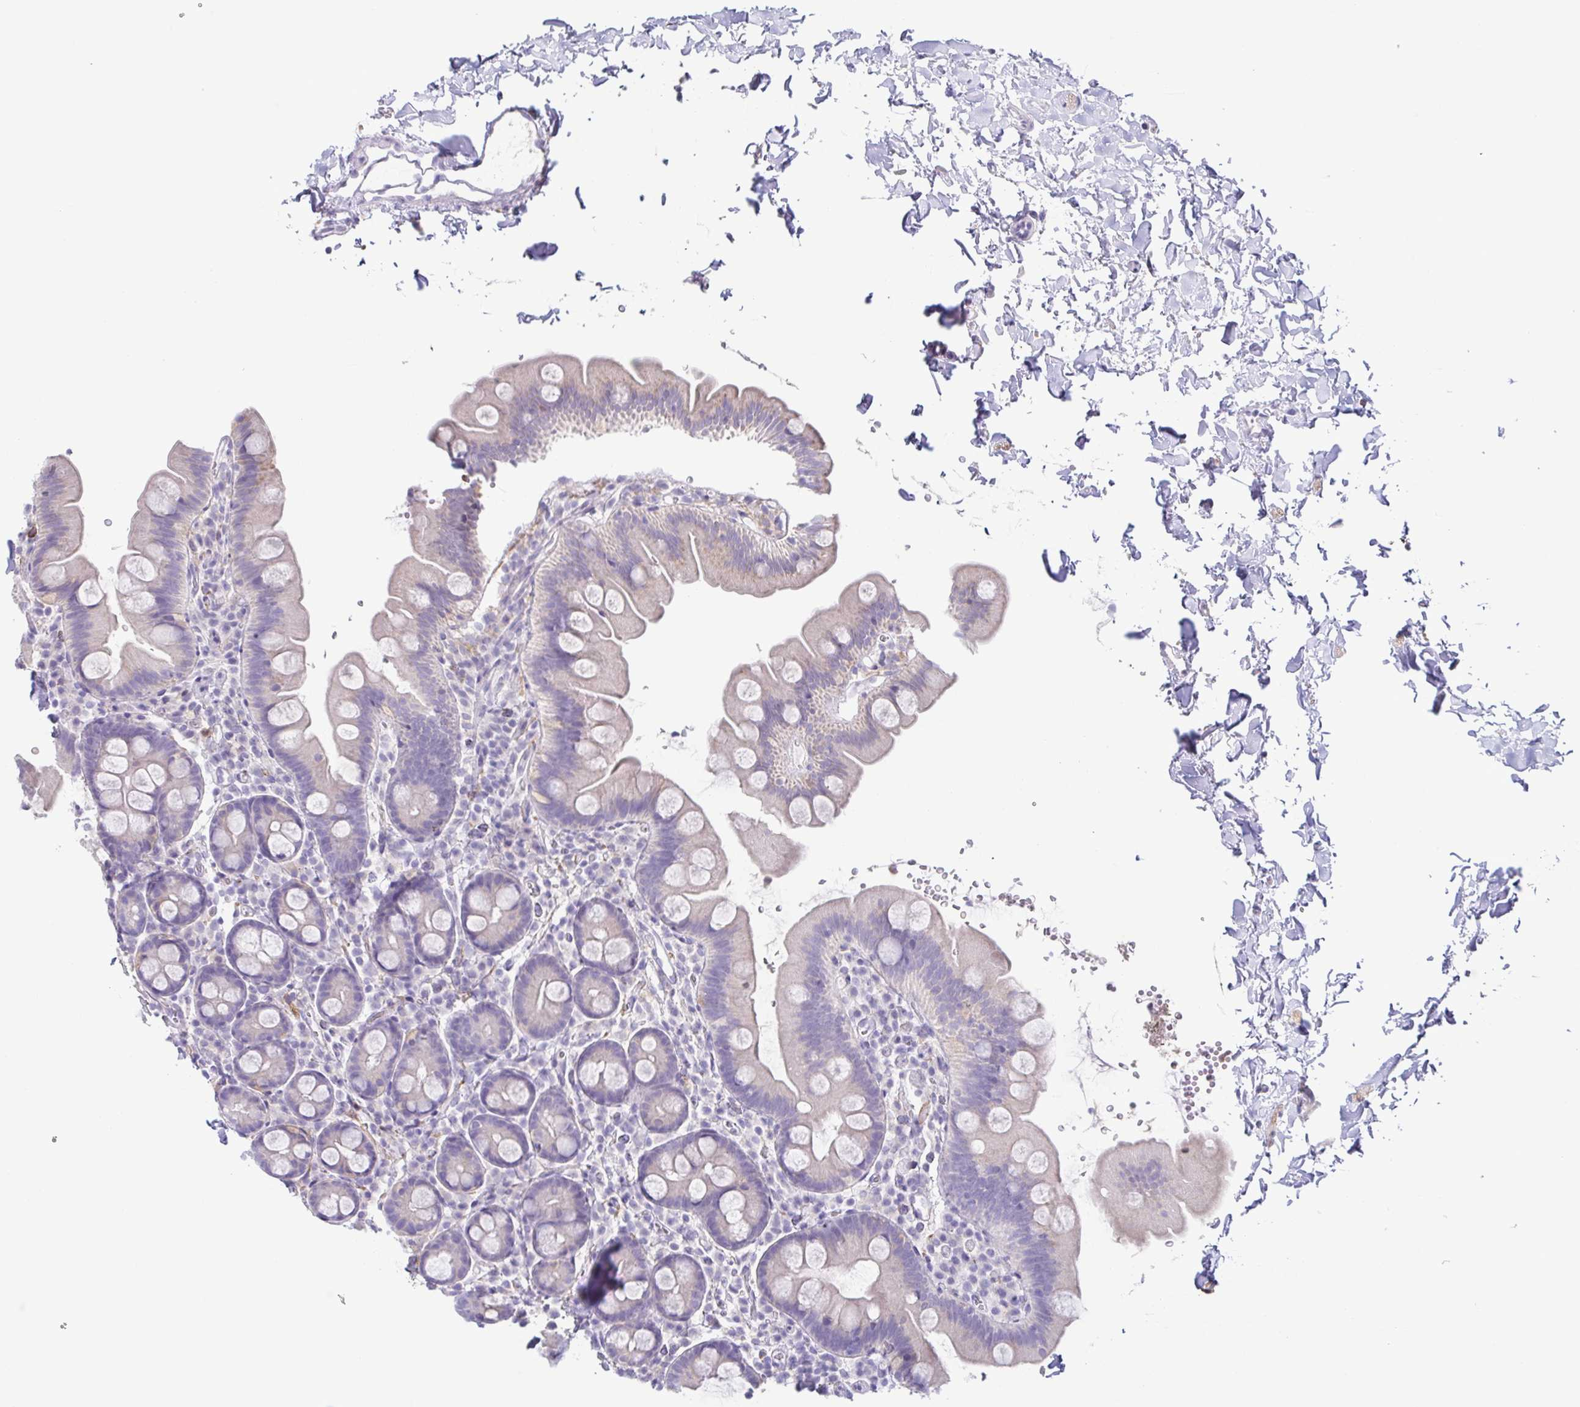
{"staining": {"intensity": "weak", "quantity": "25%-75%", "location": "cytoplasmic/membranous"}, "tissue": "small intestine", "cell_type": "Glandular cells", "image_type": "normal", "snomed": [{"axis": "morphology", "description": "Normal tissue, NOS"}, {"axis": "topography", "description": "Small intestine"}], "caption": "Weak cytoplasmic/membranous protein staining is identified in approximately 25%-75% of glandular cells in small intestine. Using DAB (brown) and hematoxylin (blue) stains, captured at high magnification using brightfield microscopy.", "gene": "ATP6V1G2", "patient": {"sex": "female", "age": 68}}